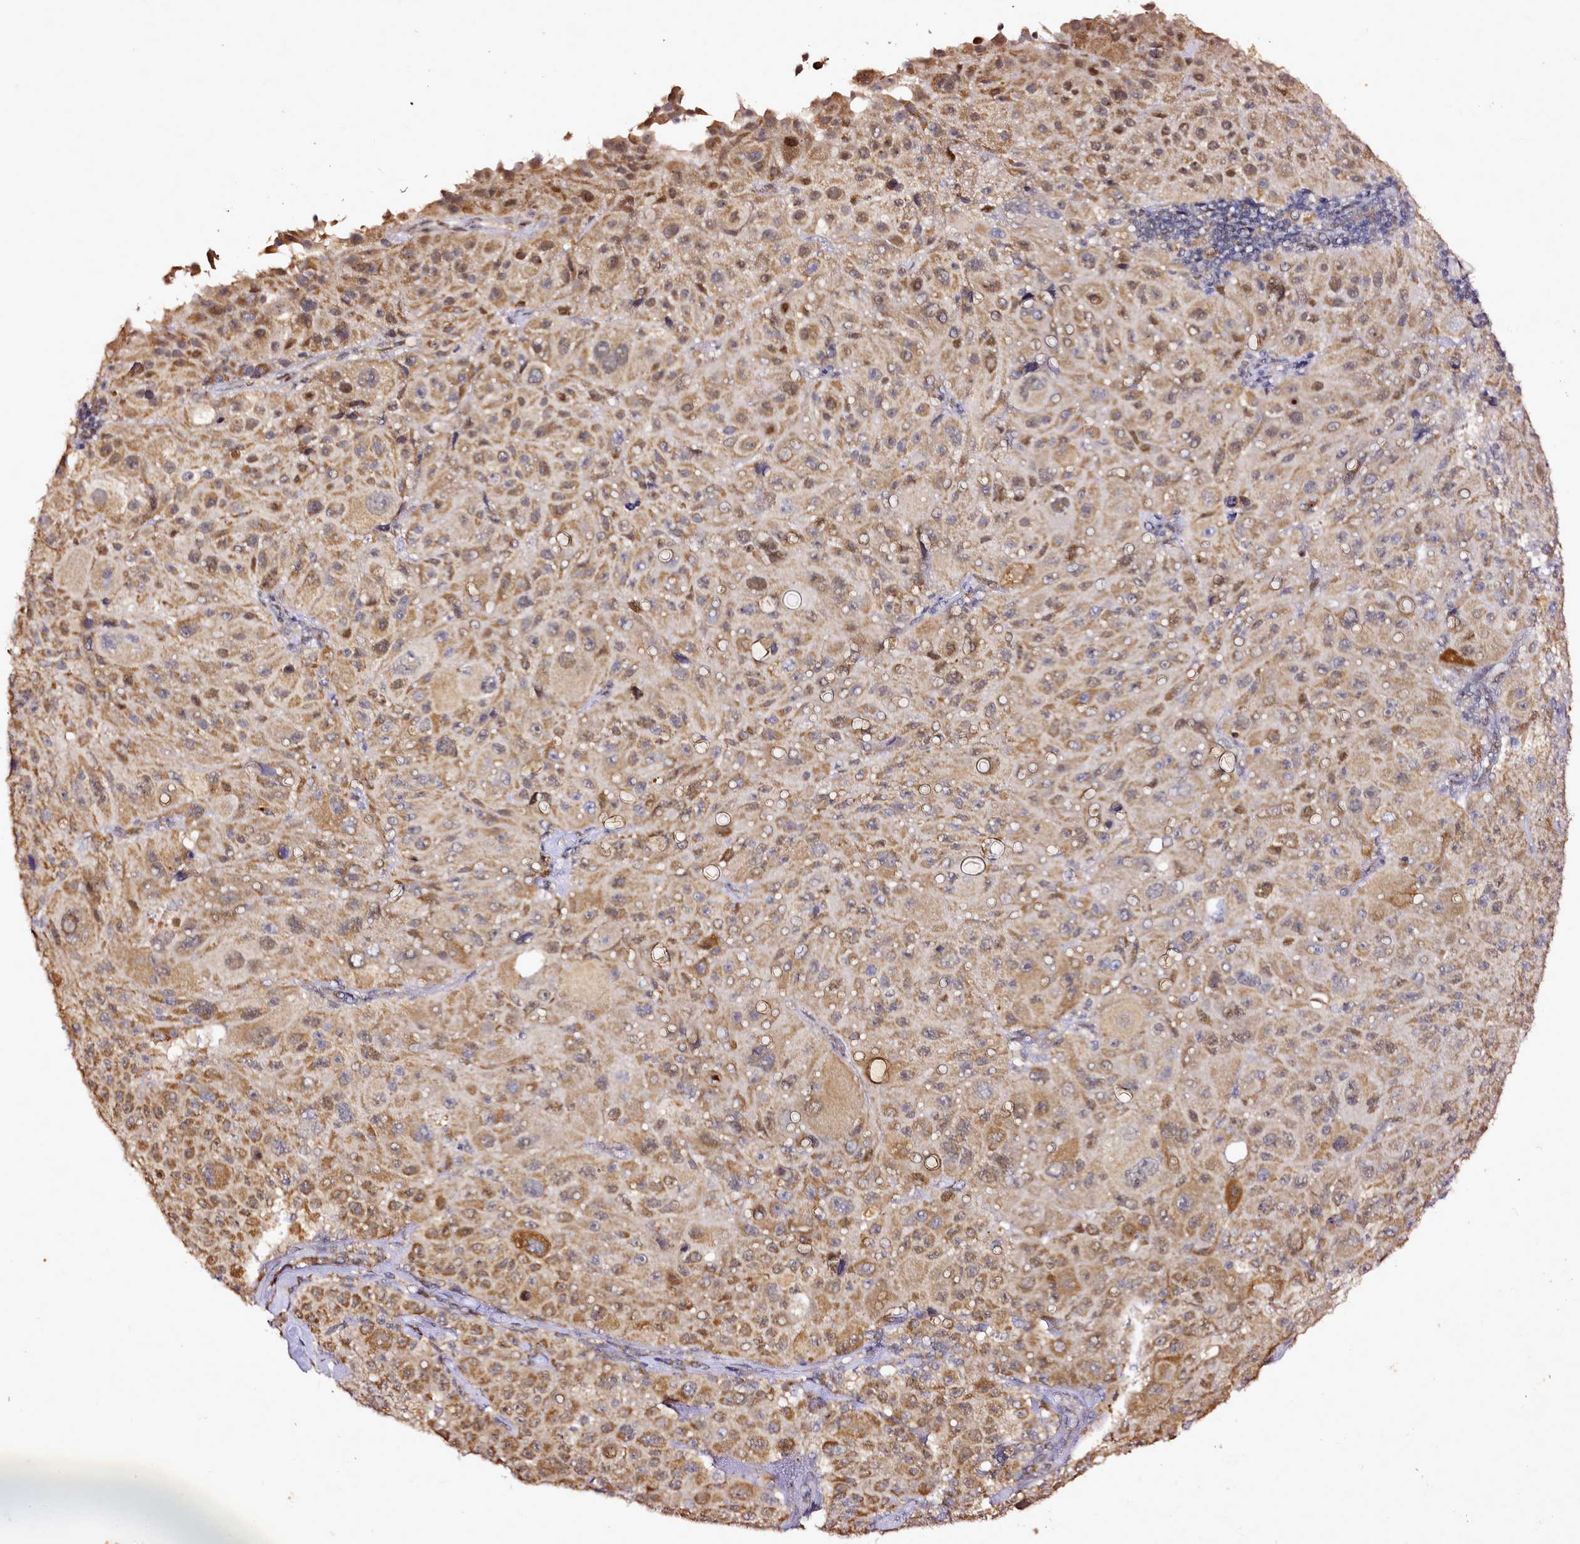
{"staining": {"intensity": "moderate", "quantity": ">75%", "location": "cytoplasmic/membranous,nuclear"}, "tissue": "melanoma", "cell_type": "Tumor cells", "image_type": "cancer", "snomed": [{"axis": "morphology", "description": "Malignant melanoma, Metastatic site"}, {"axis": "topography", "description": "Lymph node"}], "caption": "Immunohistochemistry histopathology image of neoplastic tissue: human melanoma stained using immunohistochemistry (IHC) exhibits medium levels of moderate protein expression localized specifically in the cytoplasmic/membranous and nuclear of tumor cells, appearing as a cytoplasmic/membranous and nuclear brown color.", "gene": "EDIL3", "patient": {"sex": "male", "age": 62}}